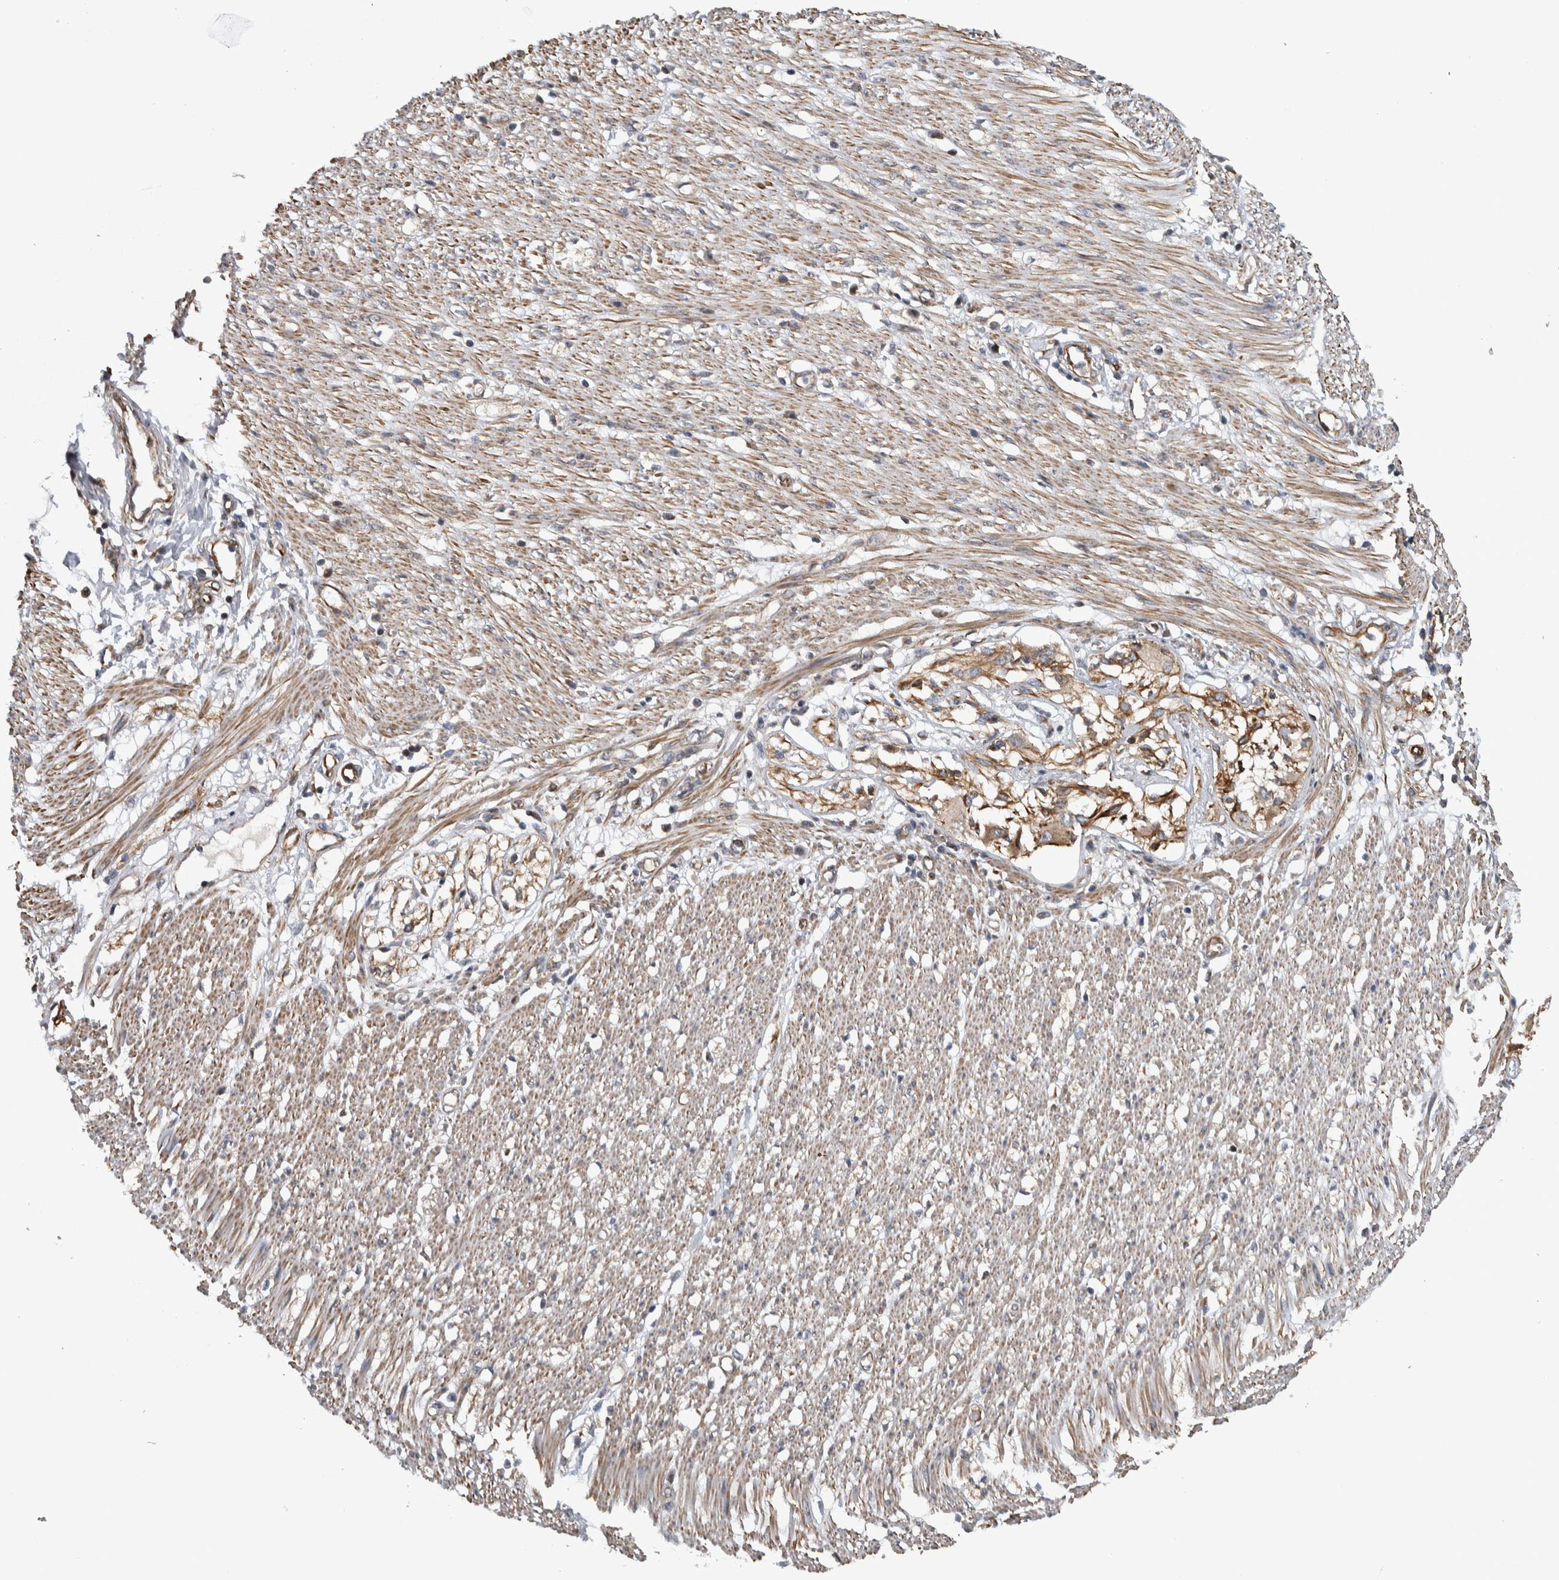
{"staining": {"intensity": "moderate", "quantity": "25%-75%", "location": "cytoplasmic/membranous"}, "tissue": "adipose tissue", "cell_type": "Adipocytes", "image_type": "normal", "snomed": [{"axis": "morphology", "description": "Normal tissue, NOS"}, {"axis": "morphology", "description": "Adenocarcinoma, NOS"}, {"axis": "topography", "description": "Colon"}, {"axis": "topography", "description": "Peripheral nerve tissue"}], "caption": "Adipose tissue stained with immunohistochemistry (IHC) displays moderate cytoplasmic/membranous expression in about 25%-75% of adipocytes. Ihc stains the protein of interest in brown and the nuclei are stained blue.", "gene": "NT5C2", "patient": {"sex": "male", "age": 14}}